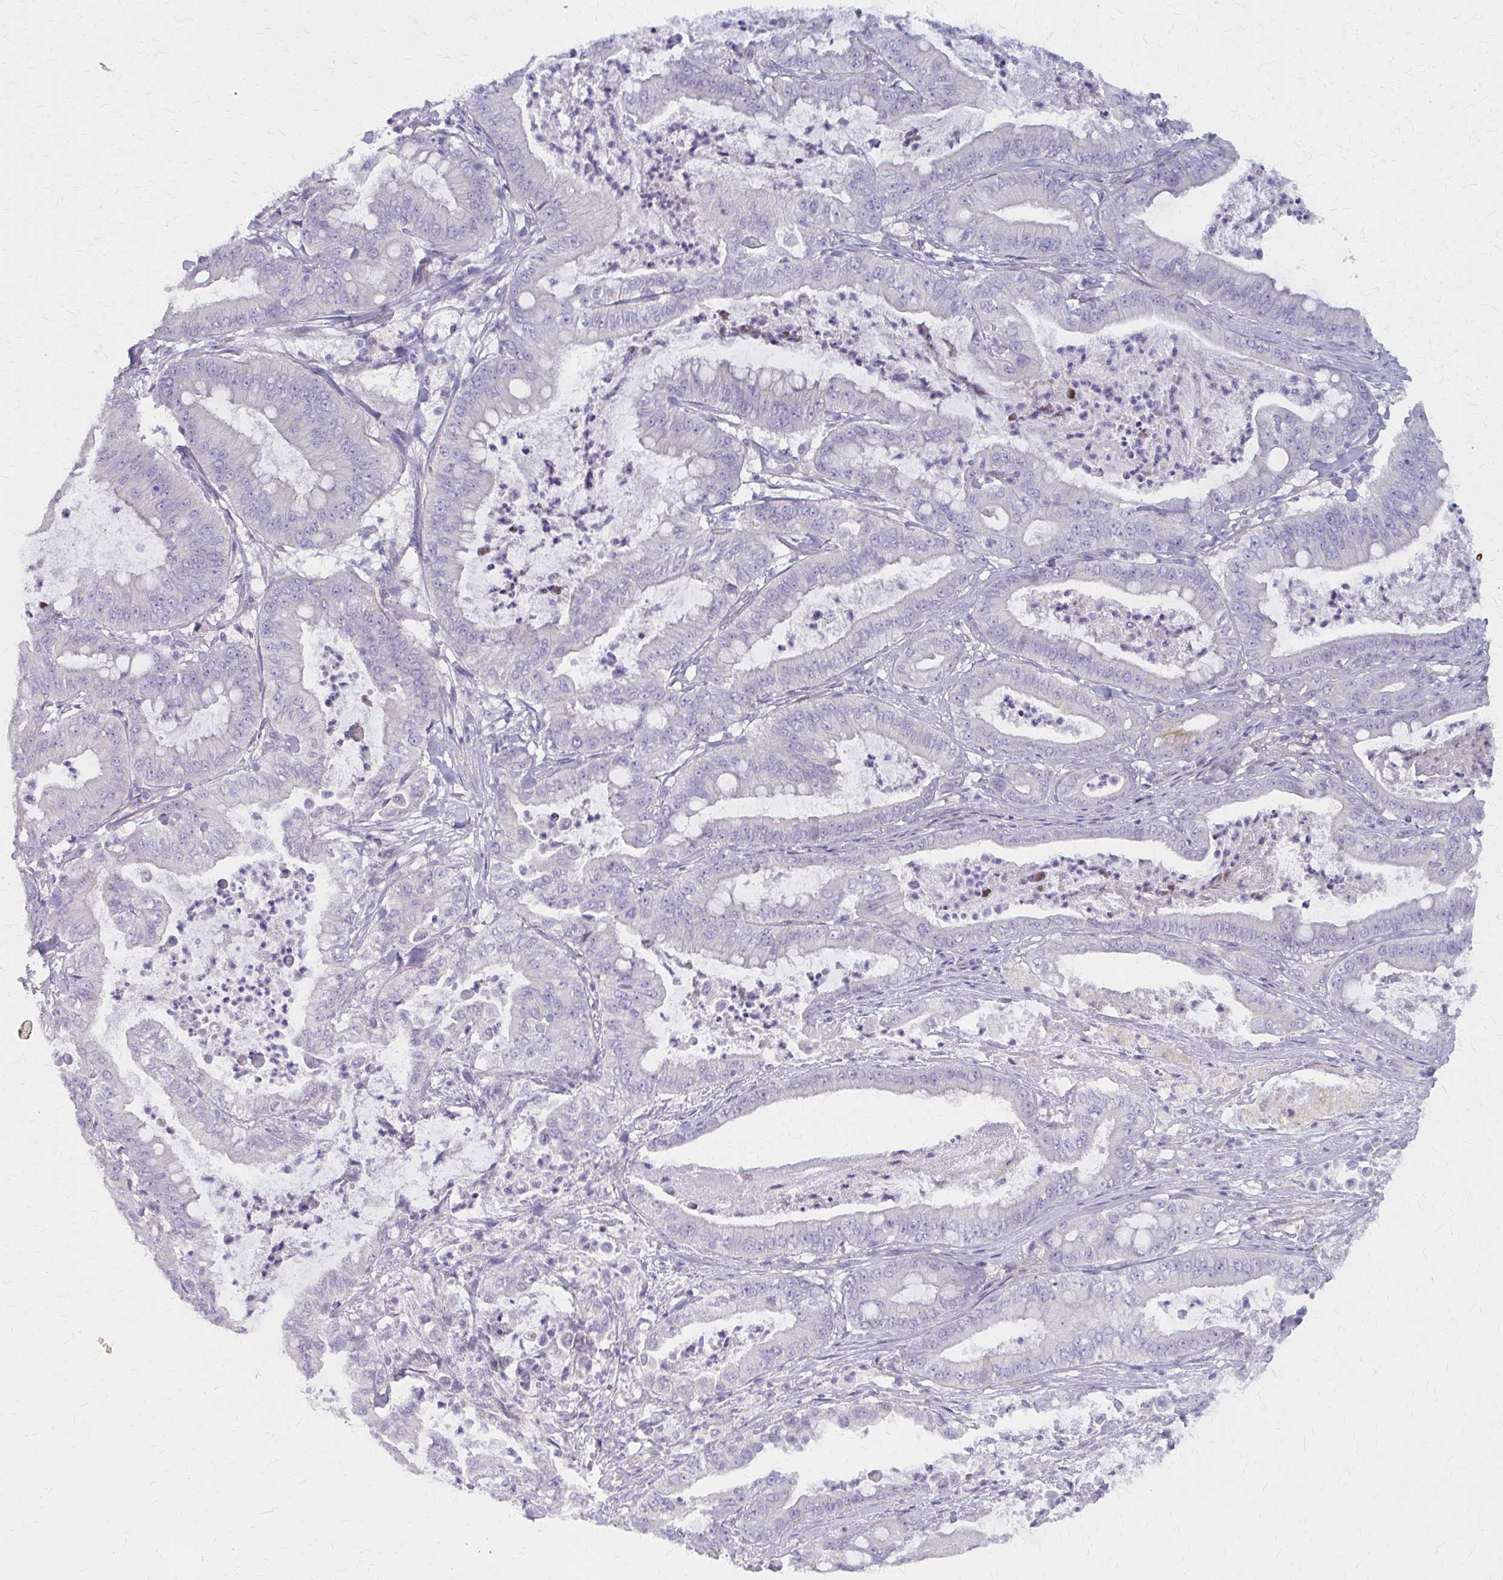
{"staining": {"intensity": "negative", "quantity": "none", "location": "none"}, "tissue": "pancreatic cancer", "cell_type": "Tumor cells", "image_type": "cancer", "snomed": [{"axis": "morphology", "description": "Adenocarcinoma, NOS"}, {"axis": "topography", "description": "Pancreas"}], "caption": "Adenocarcinoma (pancreatic) was stained to show a protein in brown. There is no significant expression in tumor cells.", "gene": "GLYATL2", "patient": {"sex": "male", "age": 71}}